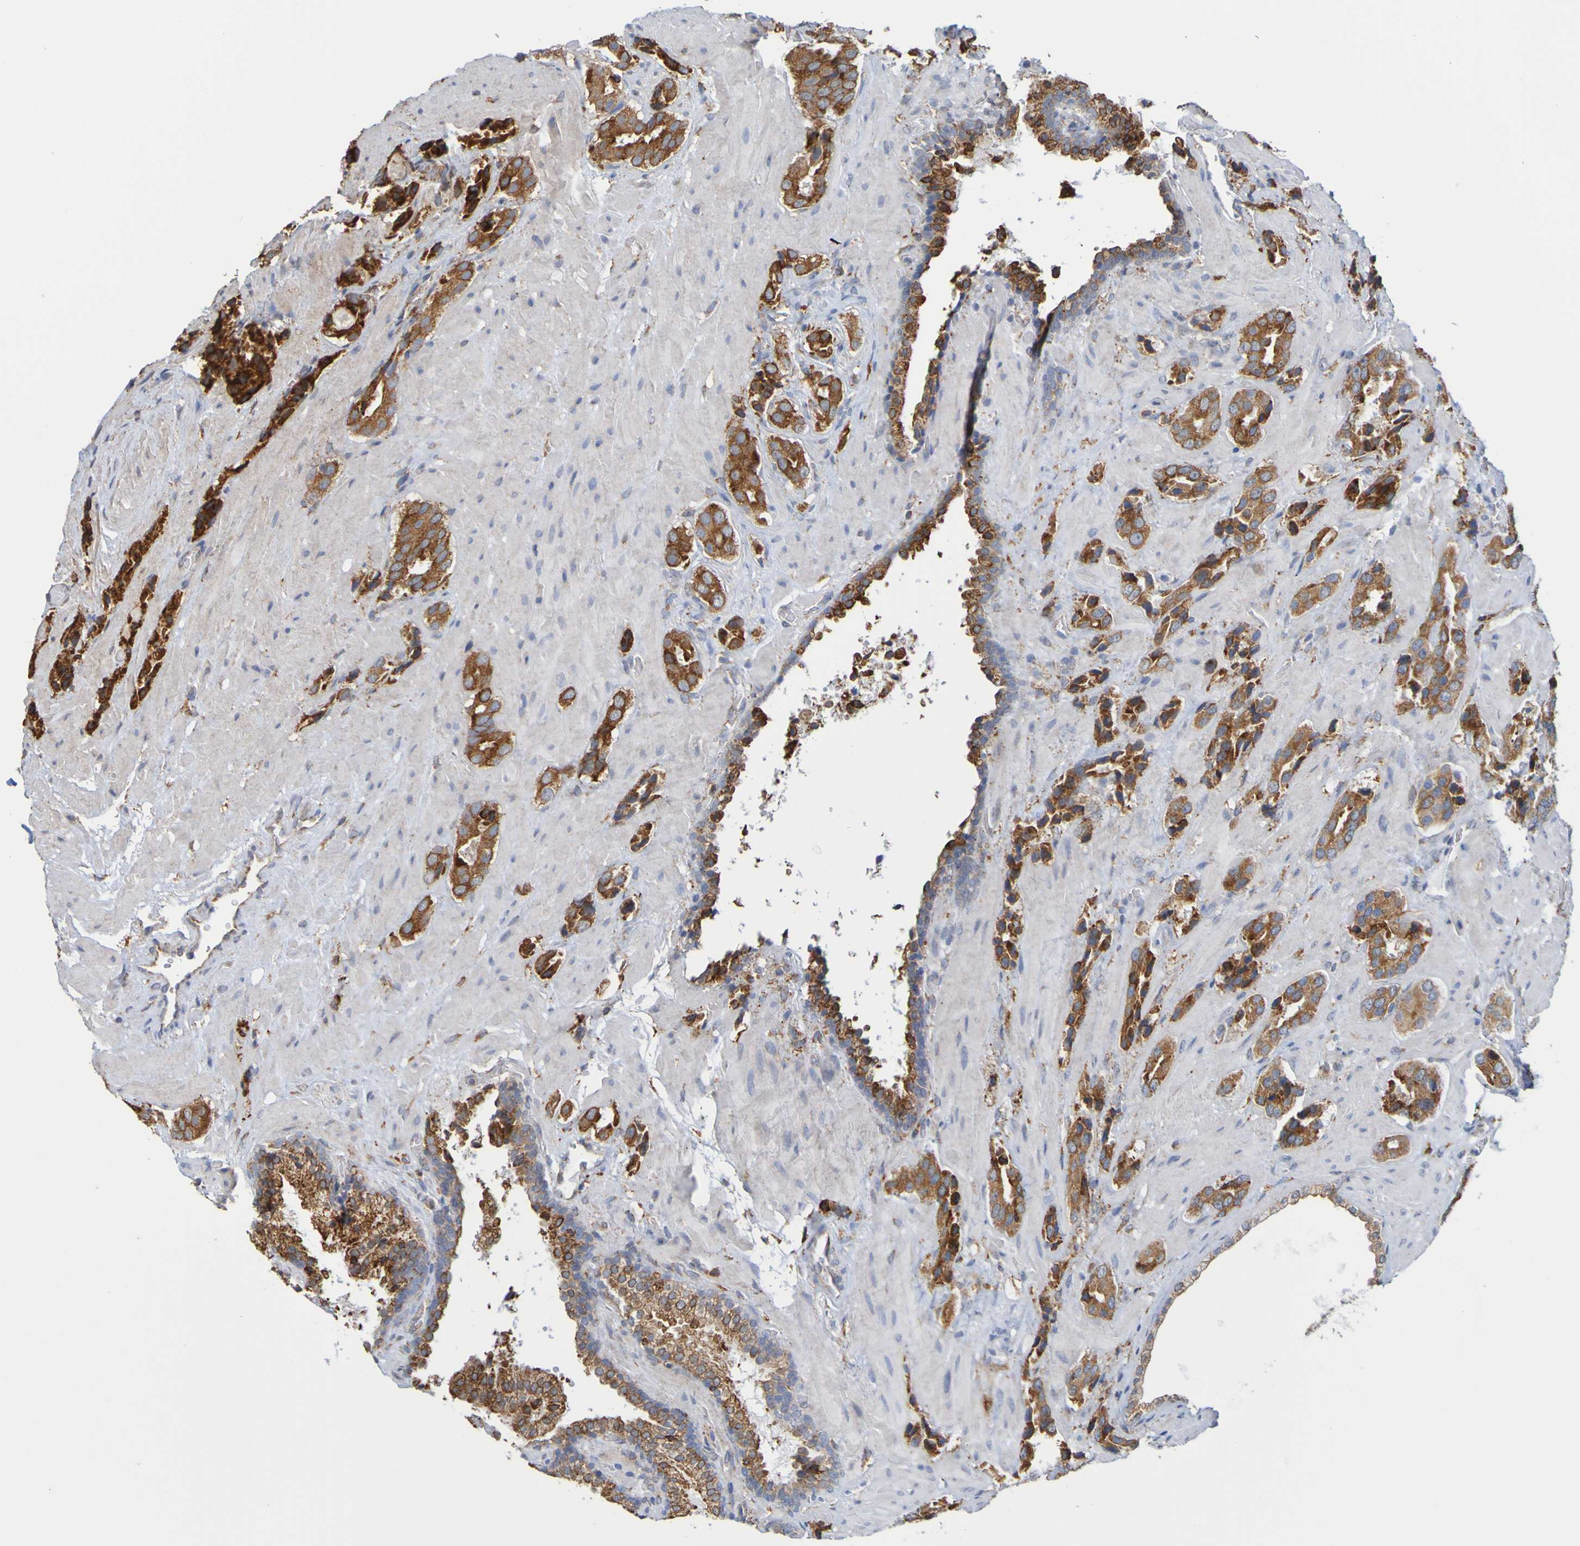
{"staining": {"intensity": "strong", "quantity": "25%-75%", "location": "cytoplasmic/membranous"}, "tissue": "prostate cancer", "cell_type": "Tumor cells", "image_type": "cancer", "snomed": [{"axis": "morphology", "description": "Adenocarcinoma, High grade"}, {"axis": "topography", "description": "Prostate"}], "caption": "This photomicrograph displays immunohistochemistry staining of prostate cancer, with high strong cytoplasmic/membranous expression in about 25%-75% of tumor cells.", "gene": "PDIA3", "patient": {"sex": "male", "age": 64}}